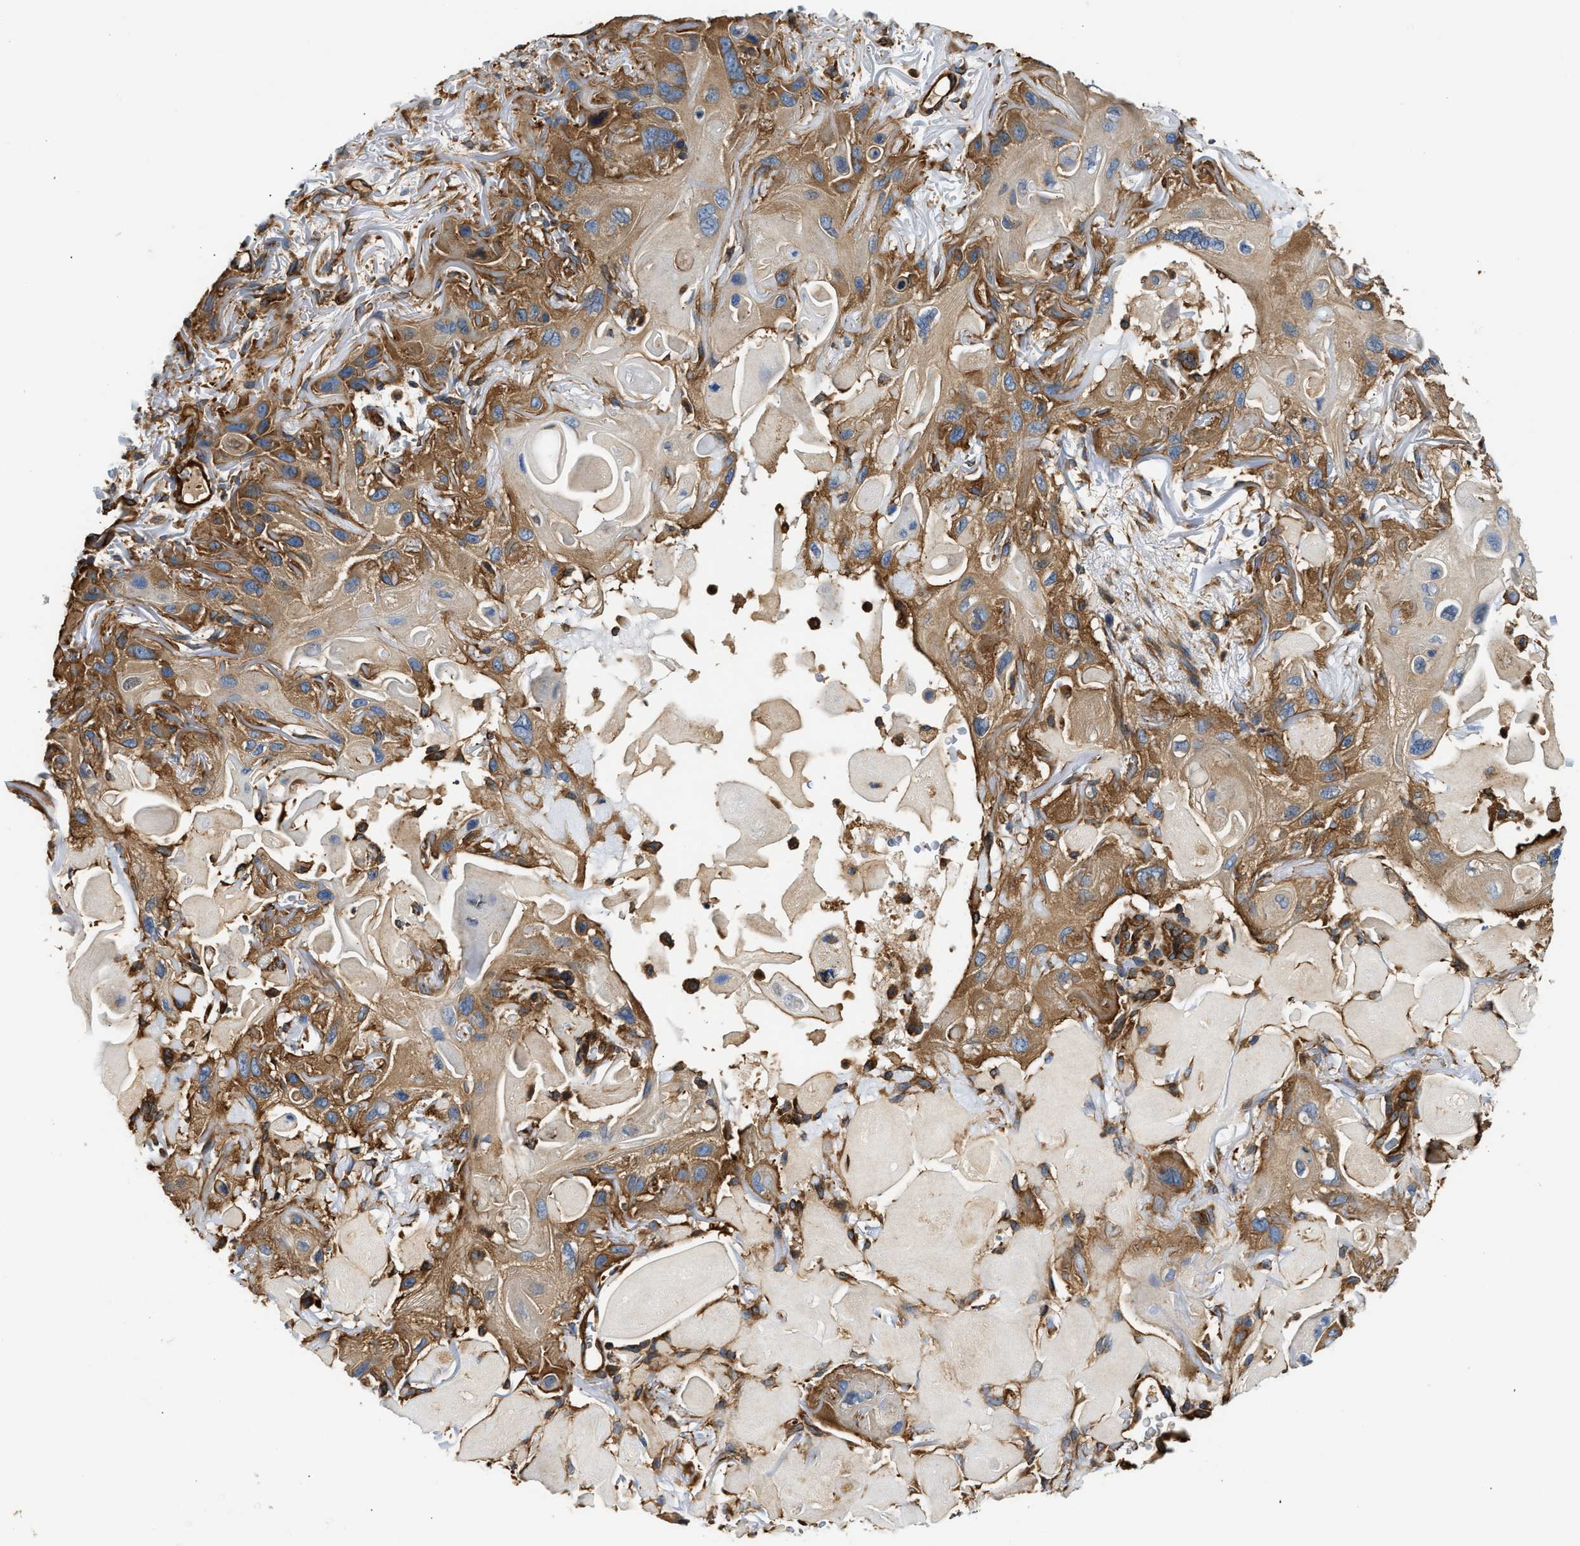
{"staining": {"intensity": "moderate", "quantity": ">75%", "location": "cytoplasmic/membranous"}, "tissue": "skin cancer", "cell_type": "Tumor cells", "image_type": "cancer", "snomed": [{"axis": "morphology", "description": "Squamous cell carcinoma, NOS"}, {"axis": "topography", "description": "Skin"}], "caption": "This histopathology image reveals skin squamous cell carcinoma stained with immunohistochemistry (IHC) to label a protein in brown. The cytoplasmic/membranous of tumor cells show moderate positivity for the protein. Nuclei are counter-stained blue.", "gene": "SAMD9L", "patient": {"sex": "female", "age": 77}}